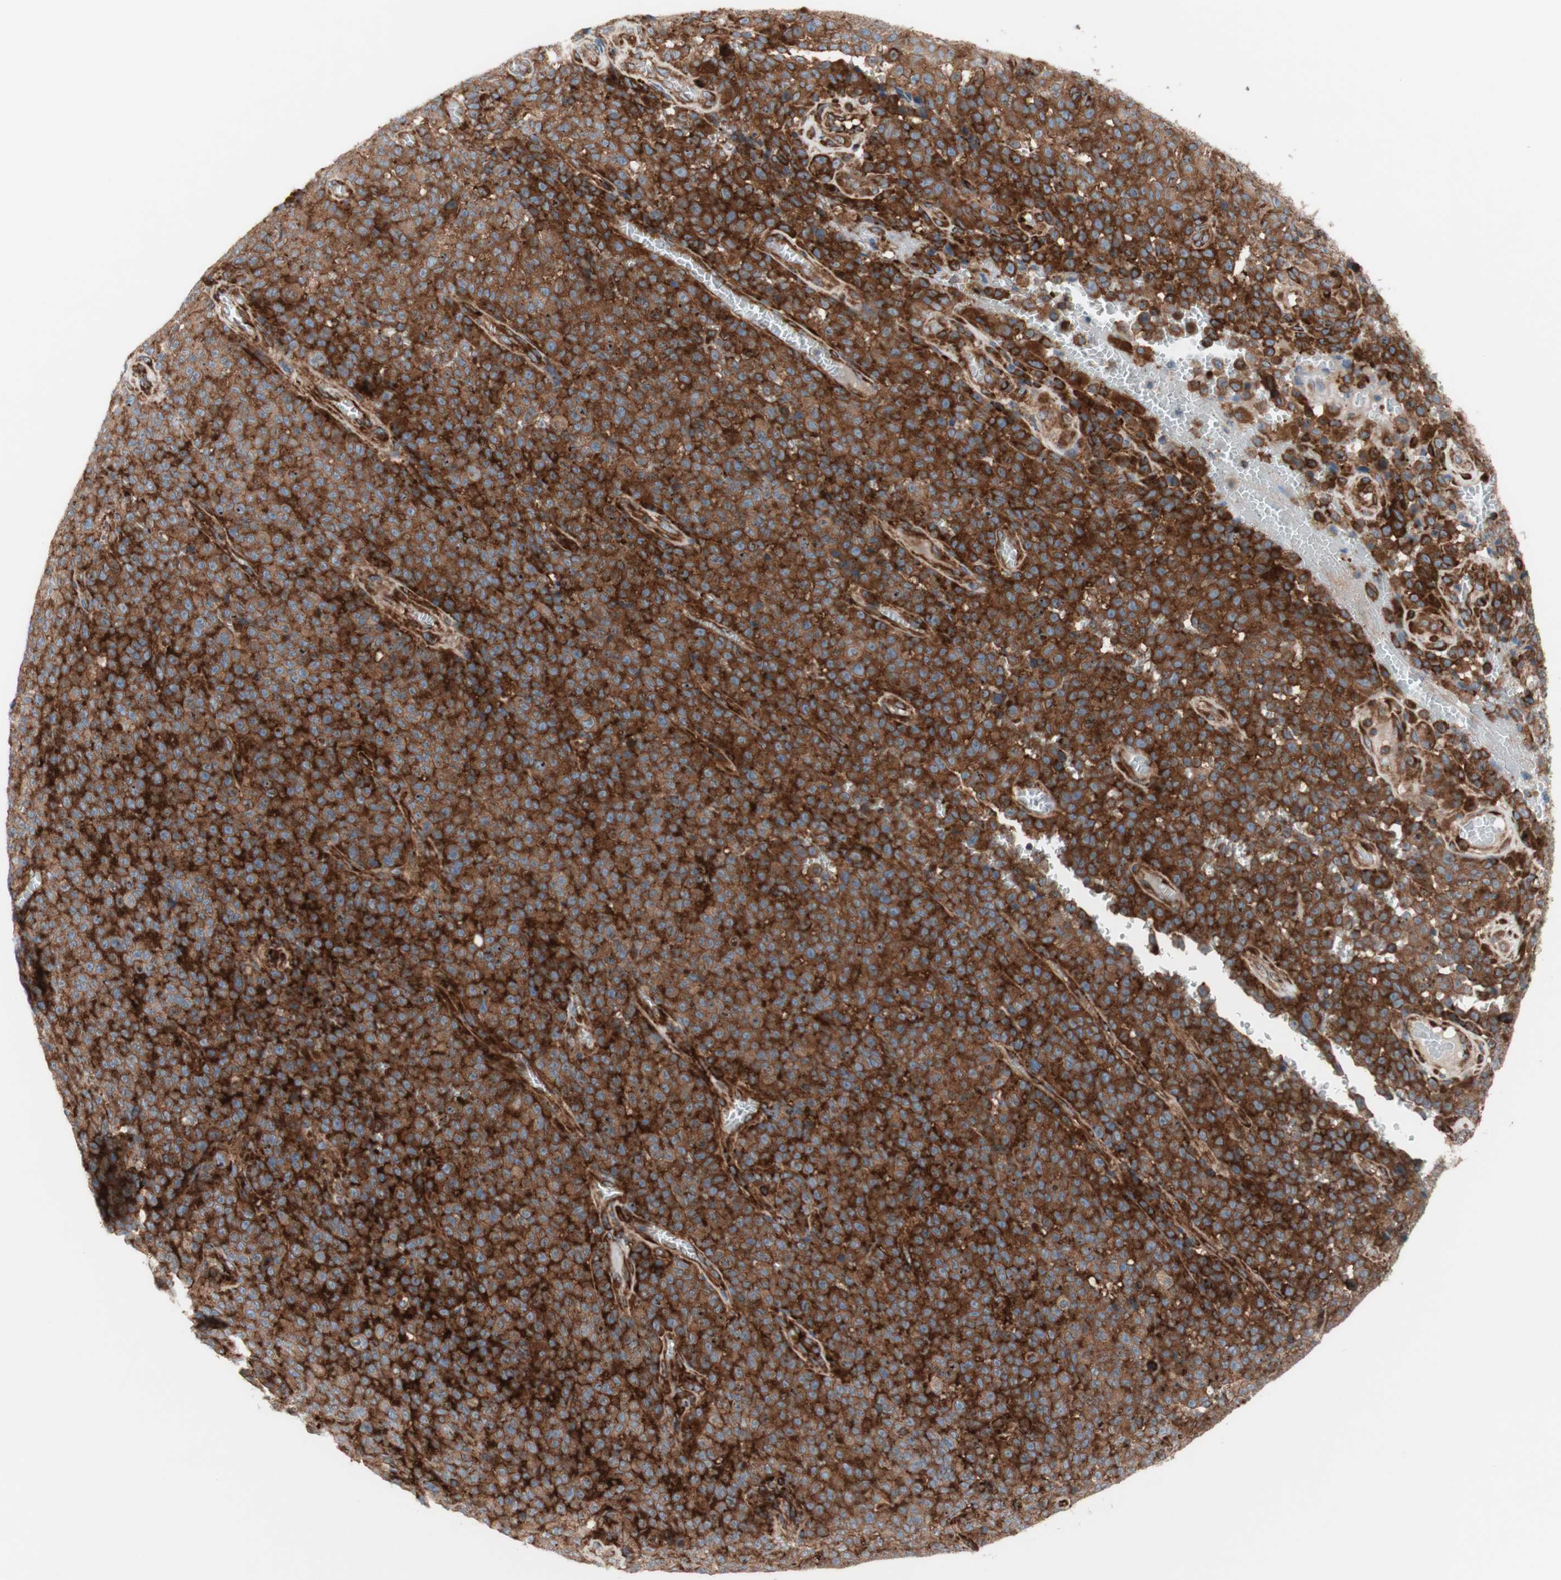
{"staining": {"intensity": "strong", "quantity": ">75%", "location": "cytoplasmic/membranous"}, "tissue": "melanoma", "cell_type": "Tumor cells", "image_type": "cancer", "snomed": [{"axis": "morphology", "description": "Malignant melanoma, NOS"}, {"axis": "topography", "description": "Skin"}], "caption": "This micrograph exhibits melanoma stained with IHC to label a protein in brown. The cytoplasmic/membranous of tumor cells show strong positivity for the protein. Nuclei are counter-stained blue.", "gene": "CCN4", "patient": {"sex": "female", "age": 82}}